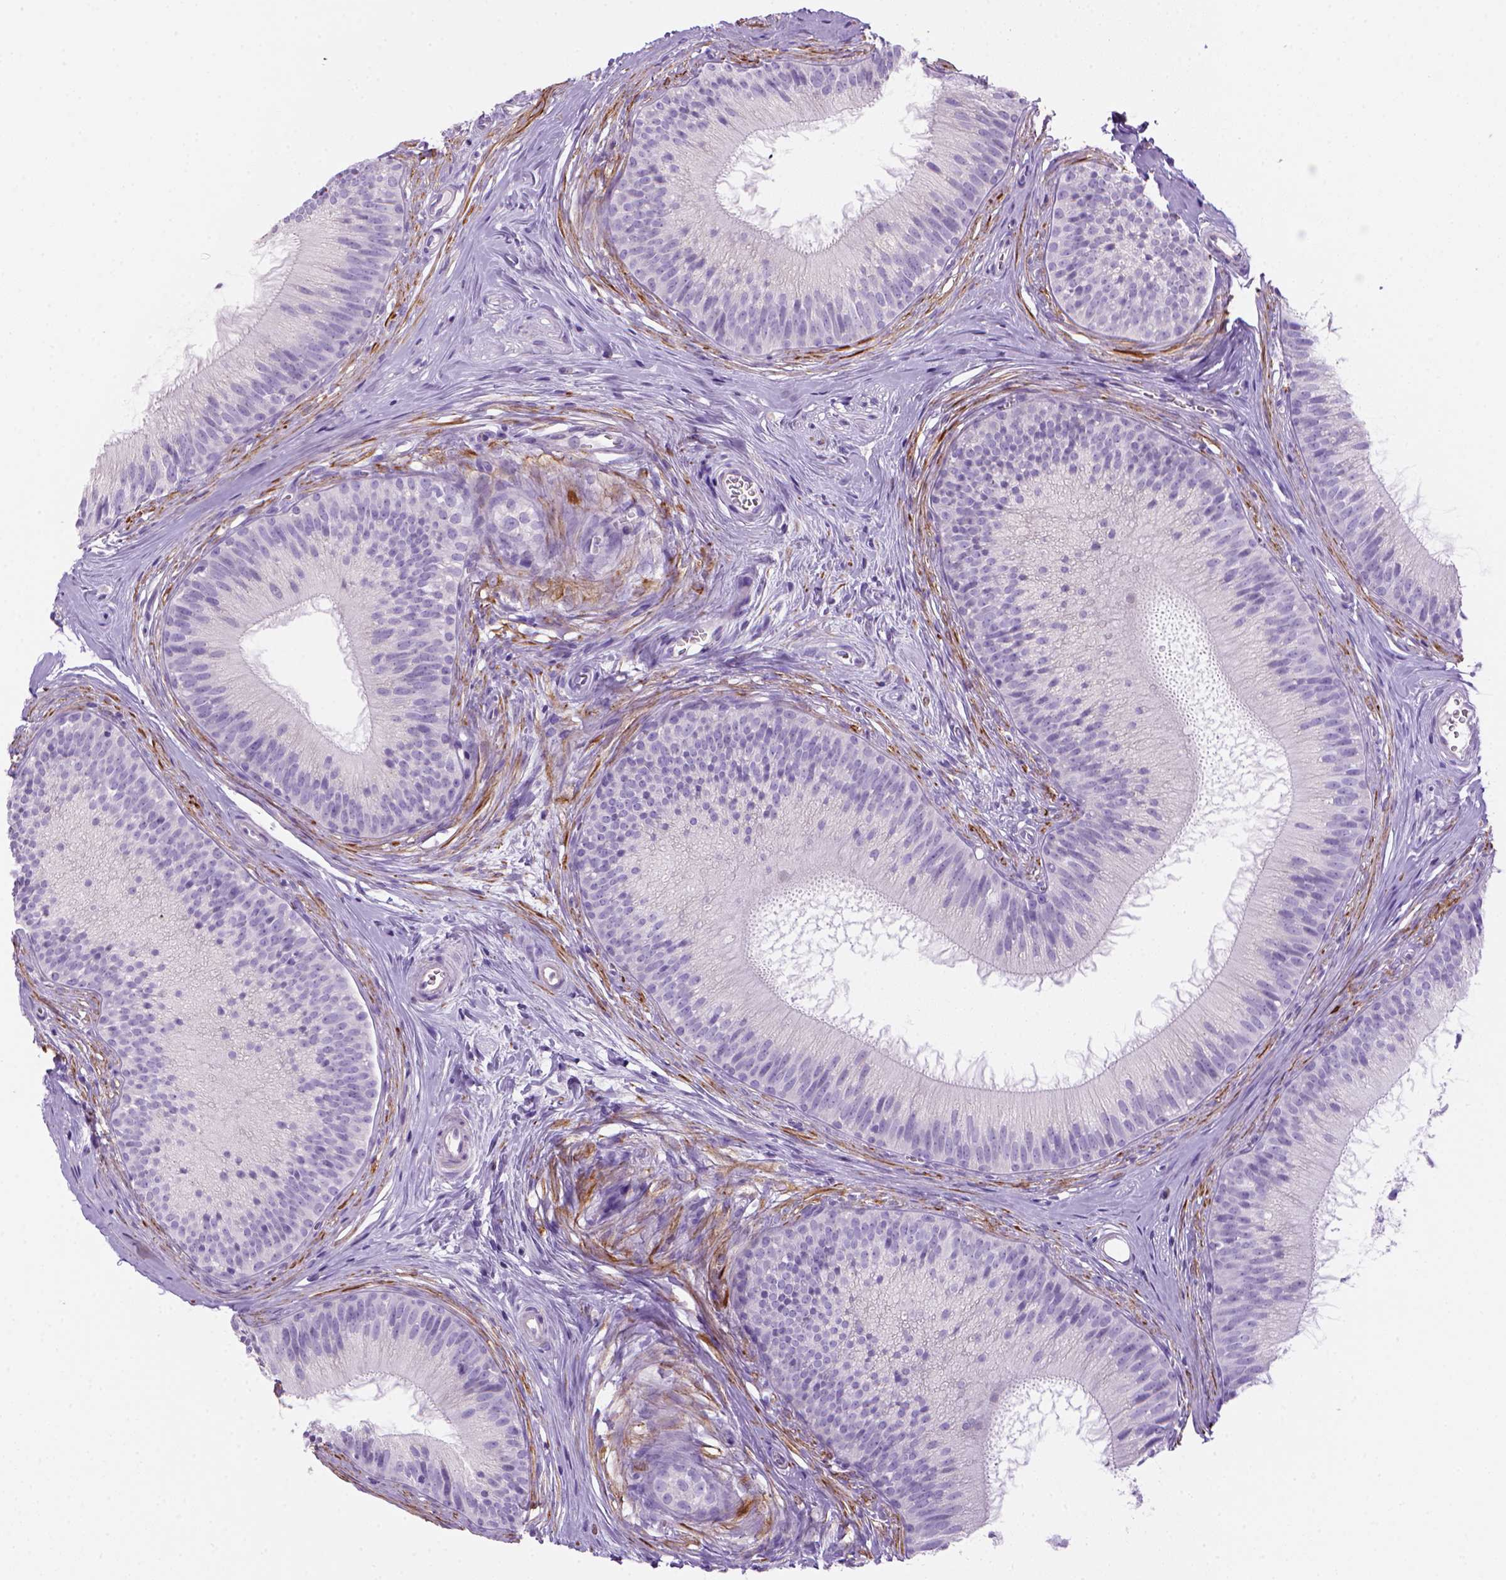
{"staining": {"intensity": "negative", "quantity": "none", "location": "none"}, "tissue": "epididymis", "cell_type": "Glandular cells", "image_type": "normal", "snomed": [{"axis": "morphology", "description": "Normal tissue, NOS"}, {"axis": "topography", "description": "Epididymis"}], "caption": "DAB (3,3'-diaminobenzidine) immunohistochemical staining of normal human epididymis exhibits no significant expression in glandular cells.", "gene": "ARHGEF33", "patient": {"sex": "male", "age": 24}}